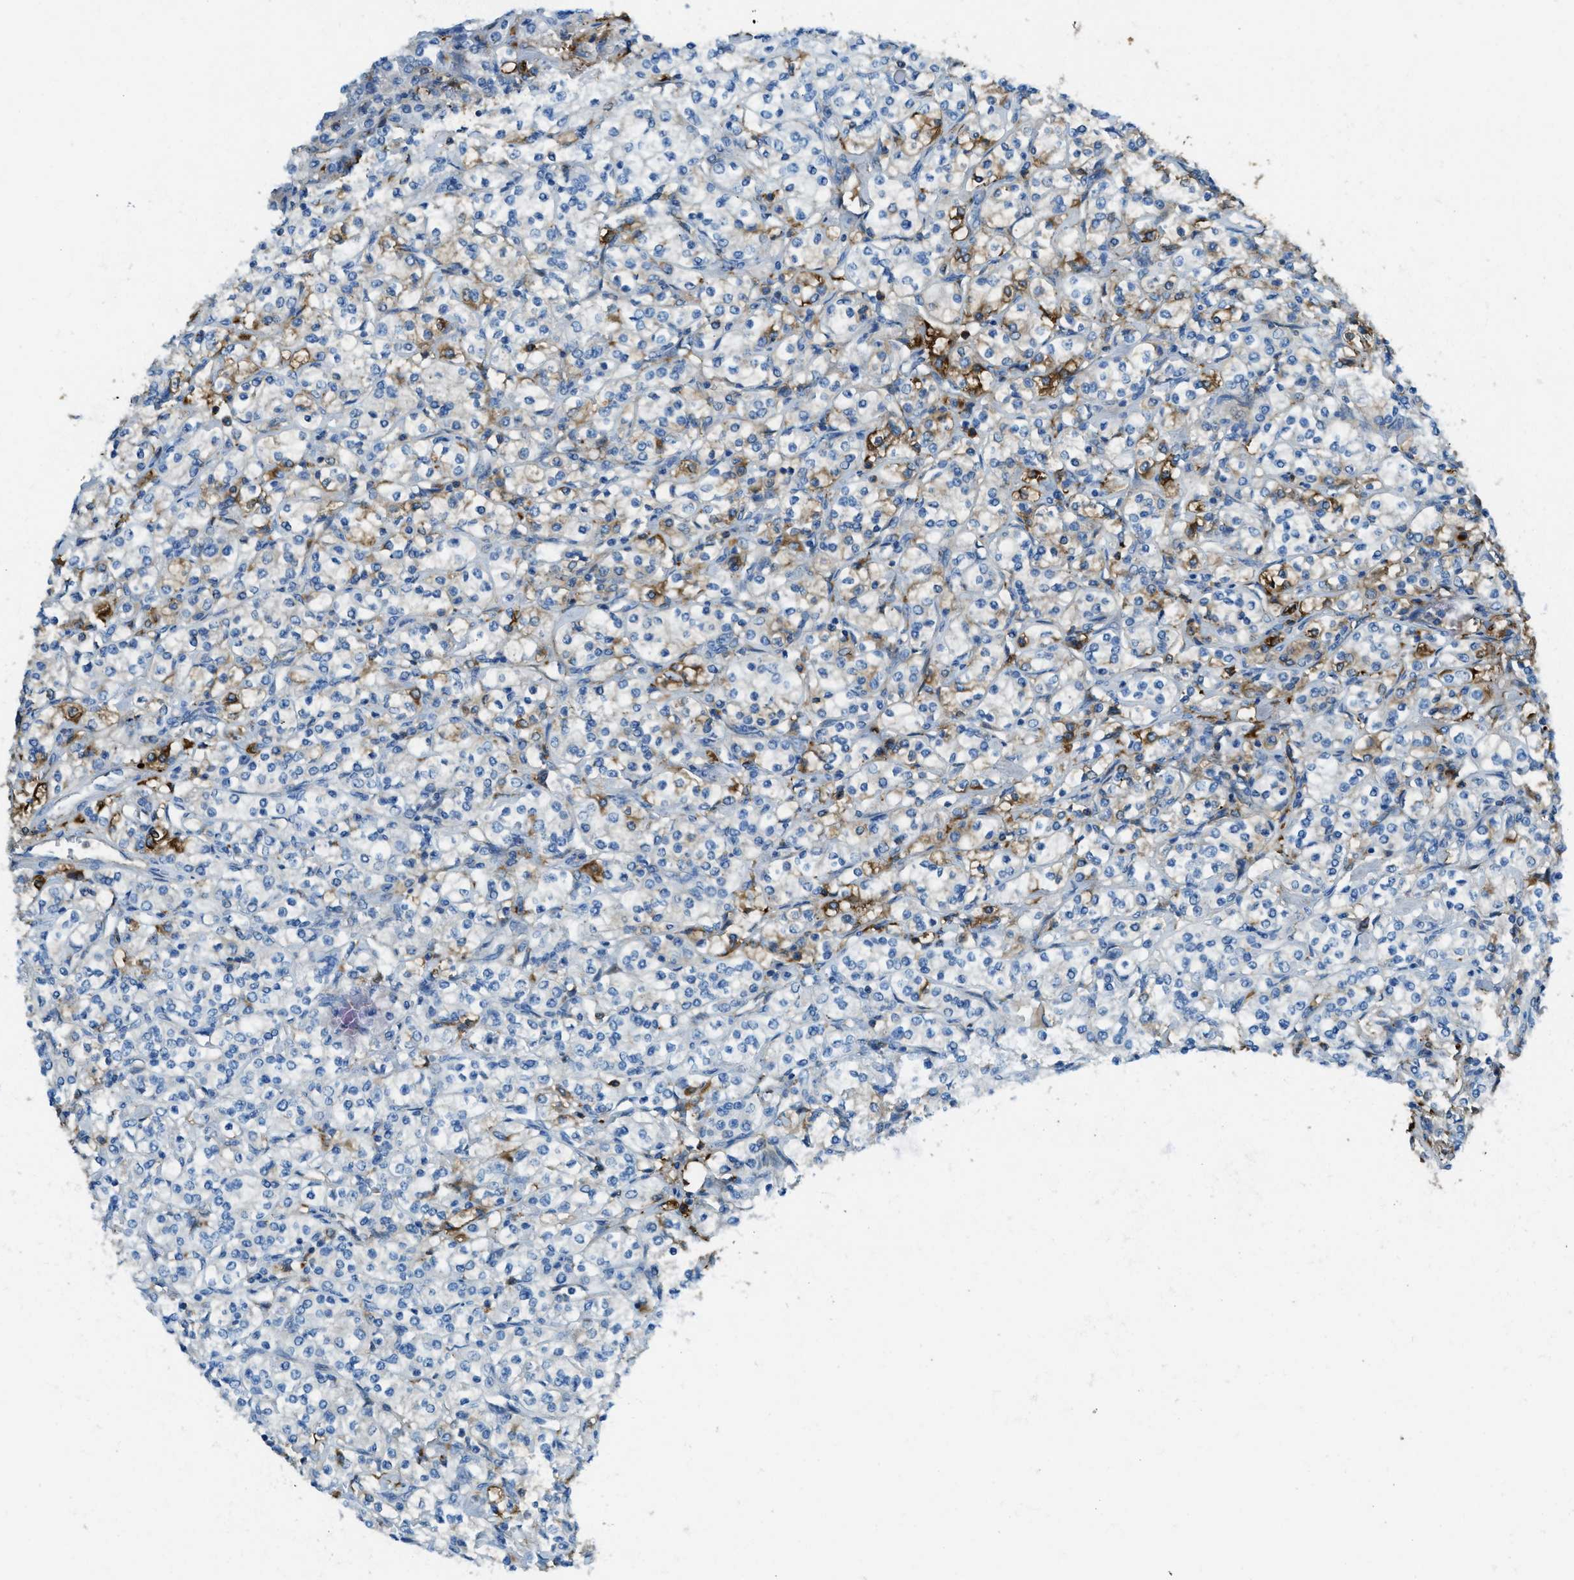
{"staining": {"intensity": "weak", "quantity": "<25%", "location": "cytoplasmic/membranous"}, "tissue": "renal cancer", "cell_type": "Tumor cells", "image_type": "cancer", "snomed": [{"axis": "morphology", "description": "Adenocarcinoma, NOS"}, {"axis": "topography", "description": "Kidney"}], "caption": "The IHC micrograph has no significant positivity in tumor cells of renal cancer tissue. (DAB IHC, high magnification).", "gene": "TRIM59", "patient": {"sex": "male", "age": 77}}